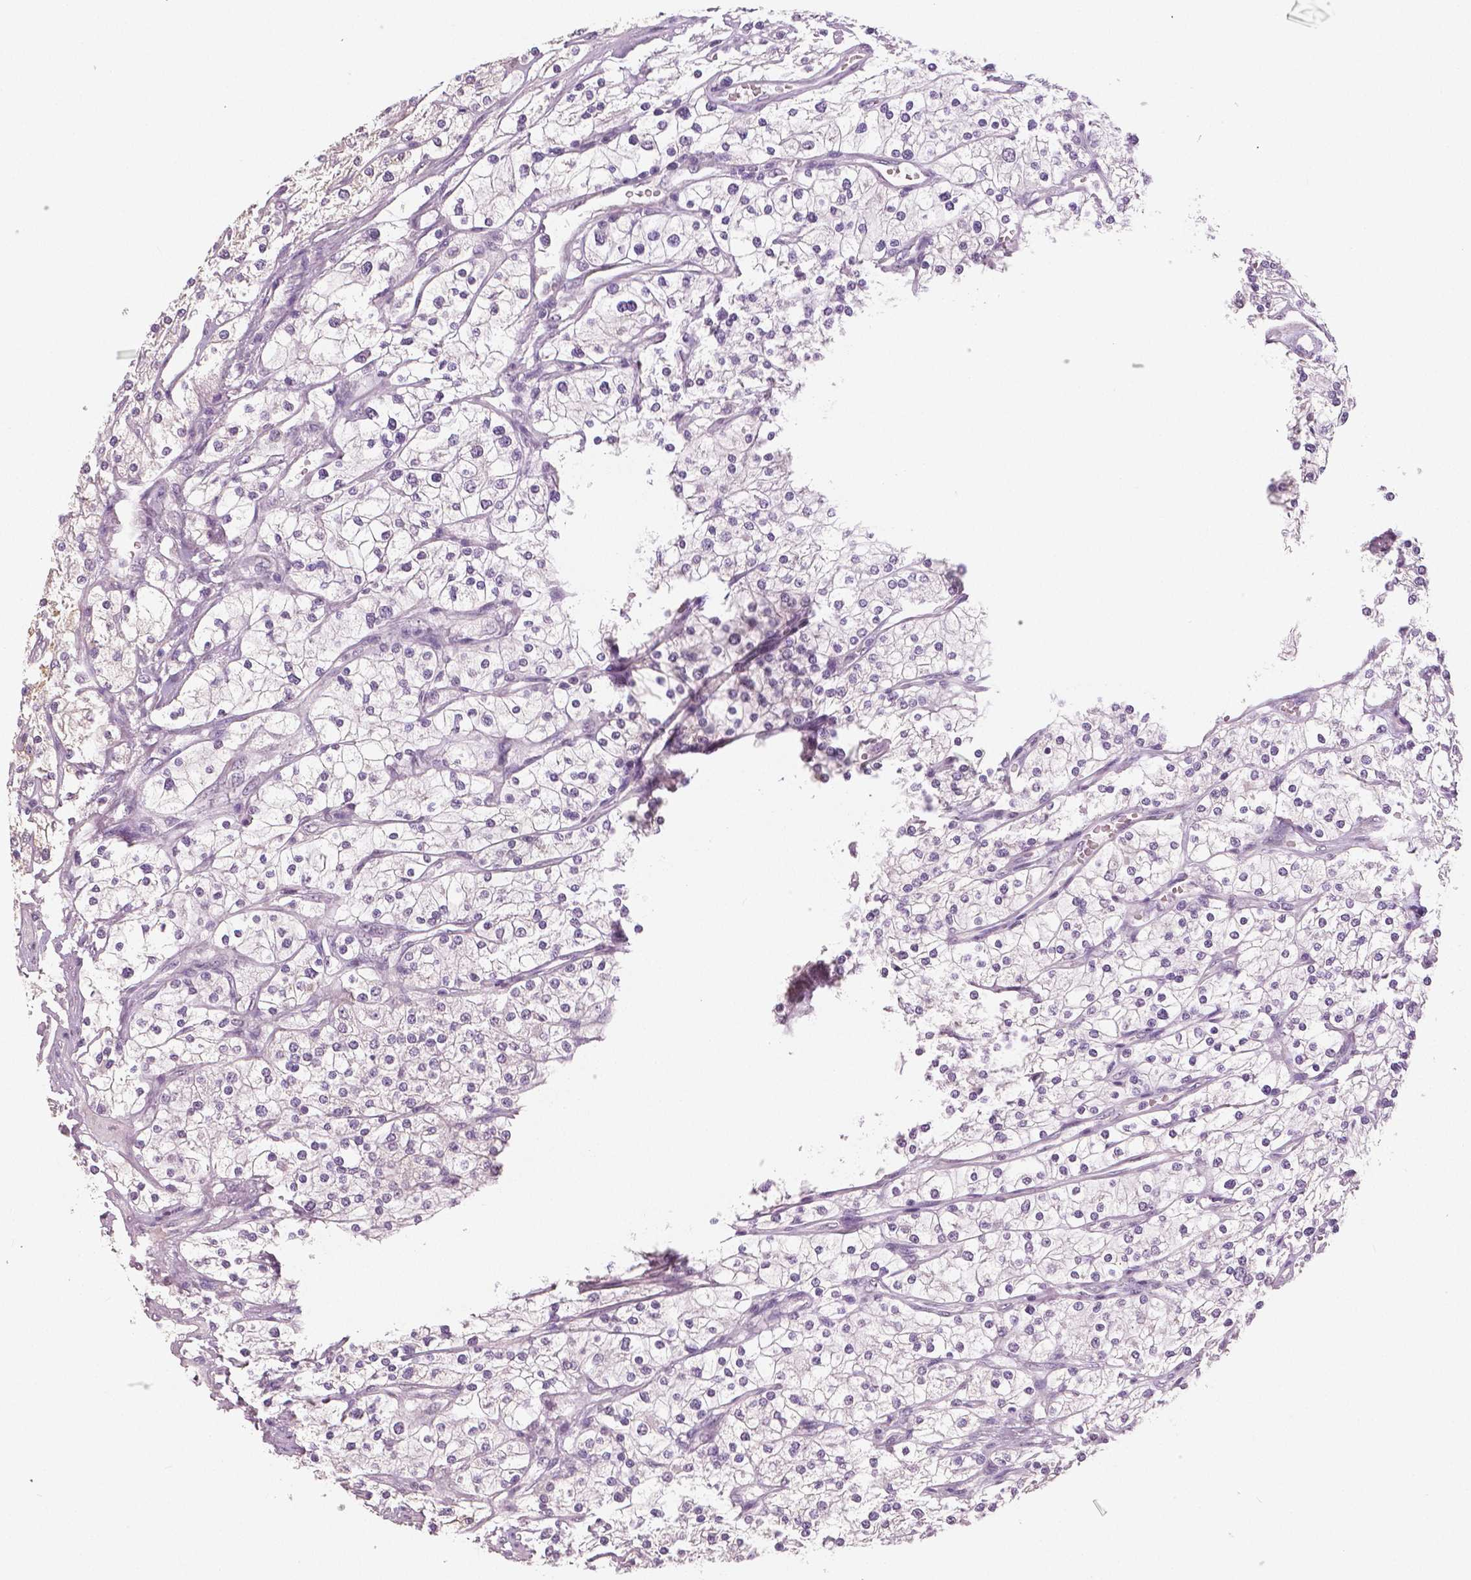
{"staining": {"intensity": "negative", "quantity": "none", "location": "none"}, "tissue": "renal cancer", "cell_type": "Tumor cells", "image_type": "cancer", "snomed": [{"axis": "morphology", "description": "Adenocarcinoma, NOS"}, {"axis": "topography", "description": "Kidney"}], "caption": "Immunohistochemistry photomicrograph of renal cancer stained for a protein (brown), which displays no staining in tumor cells. Brightfield microscopy of IHC stained with DAB (brown) and hematoxylin (blue), captured at high magnification.", "gene": "NECAB1", "patient": {"sex": "male", "age": 80}}